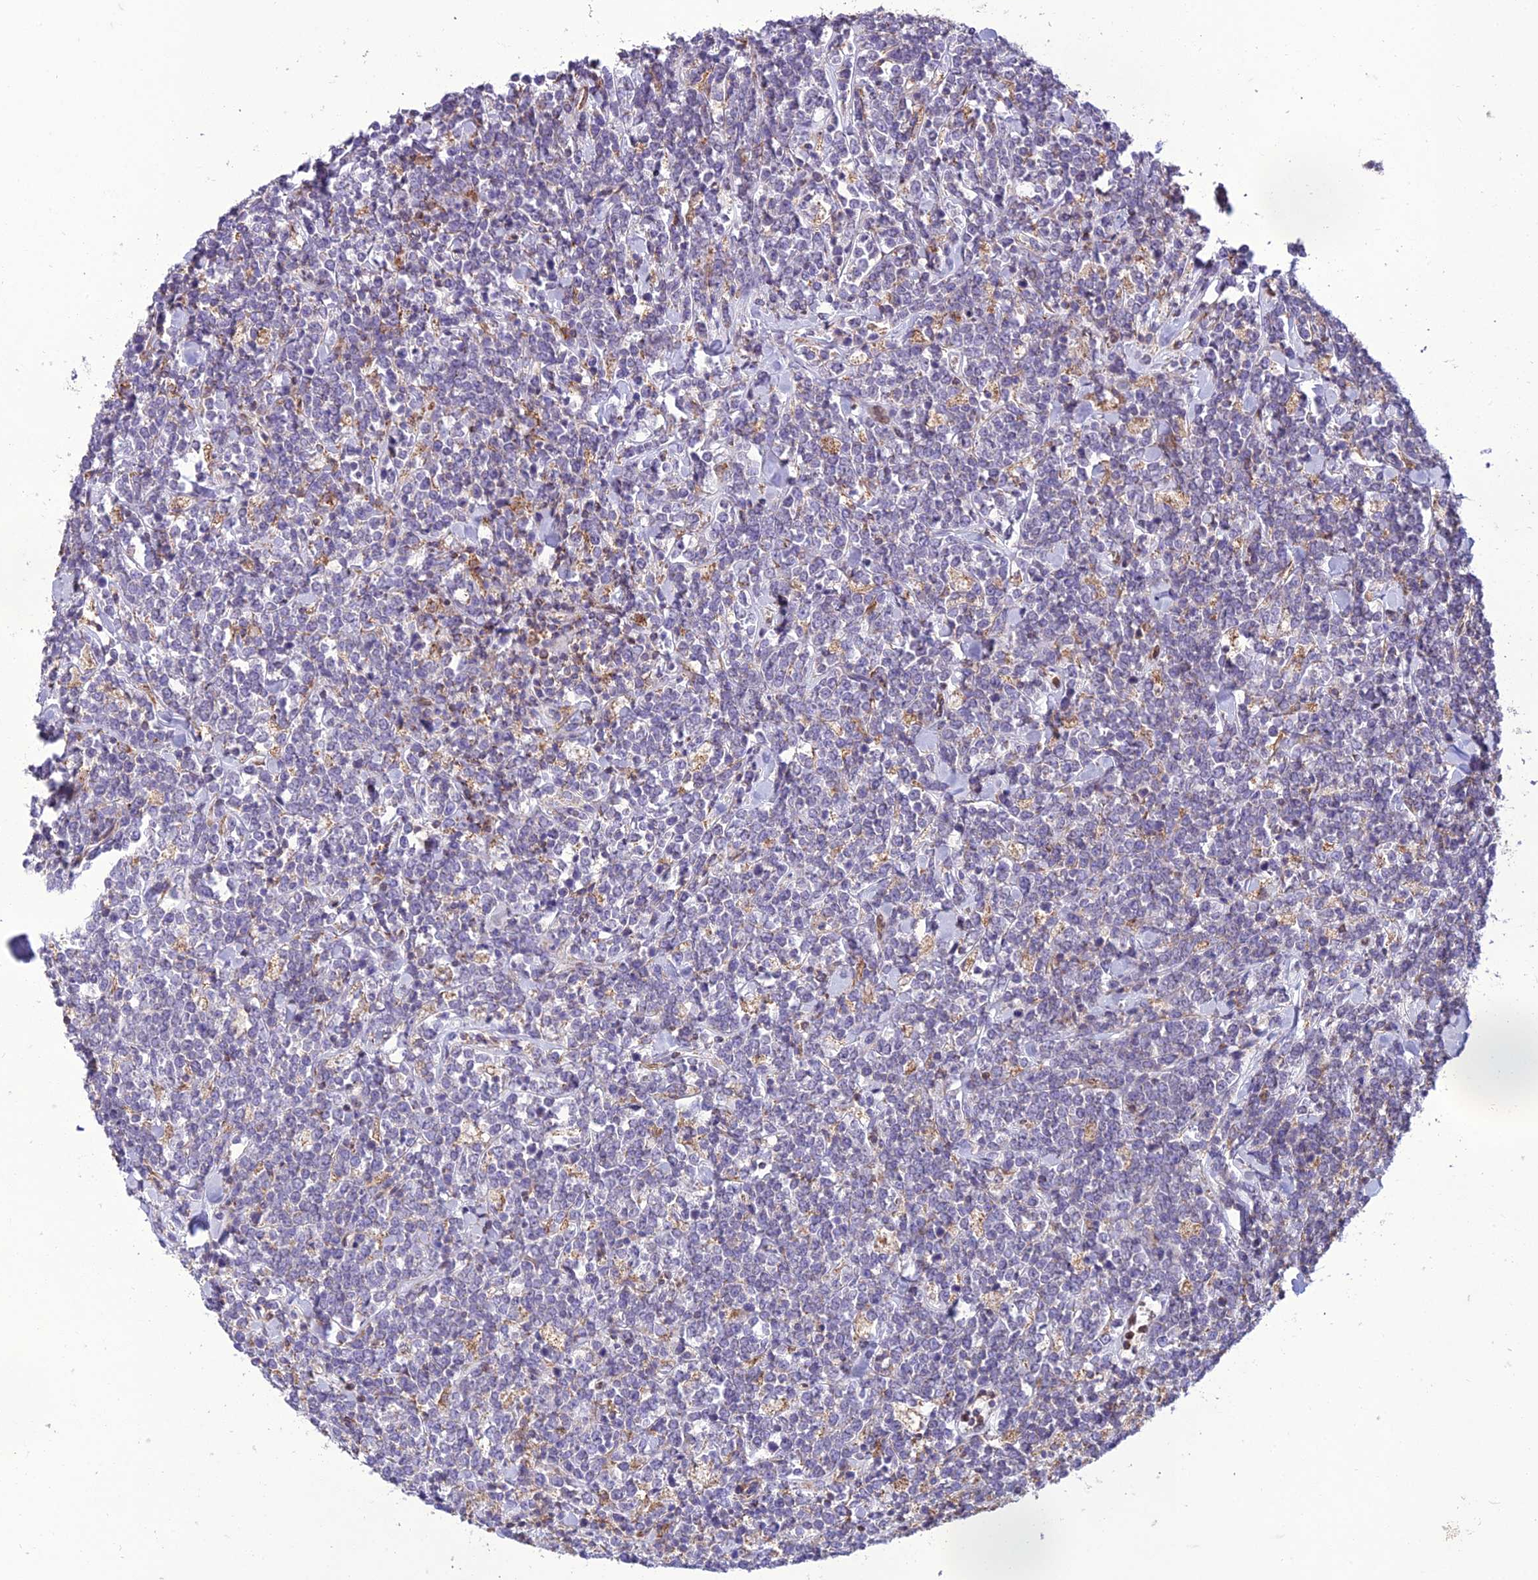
{"staining": {"intensity": "weak", "quantity": "25%-75%", "location": "cytoplasmic/membranous"}, "tissue": "lymphoma", "cell_type": "Tumor cells", "image_type": "cancer", "snomed": [{"axis": "morphology", "description": "Malignant lymphoma, non-Hodgkin's type, High grade"}, {"axis": "topography", "description": "Small intestine"}], "caption": "Protein expression by immunohistochemistry shows weak cytoplasmic/membranous positivity in about 25%-75% of tumor cells in lymphoma.", "gene": "GIMAP1", "patient": {"sex": "male", "age": 8}}